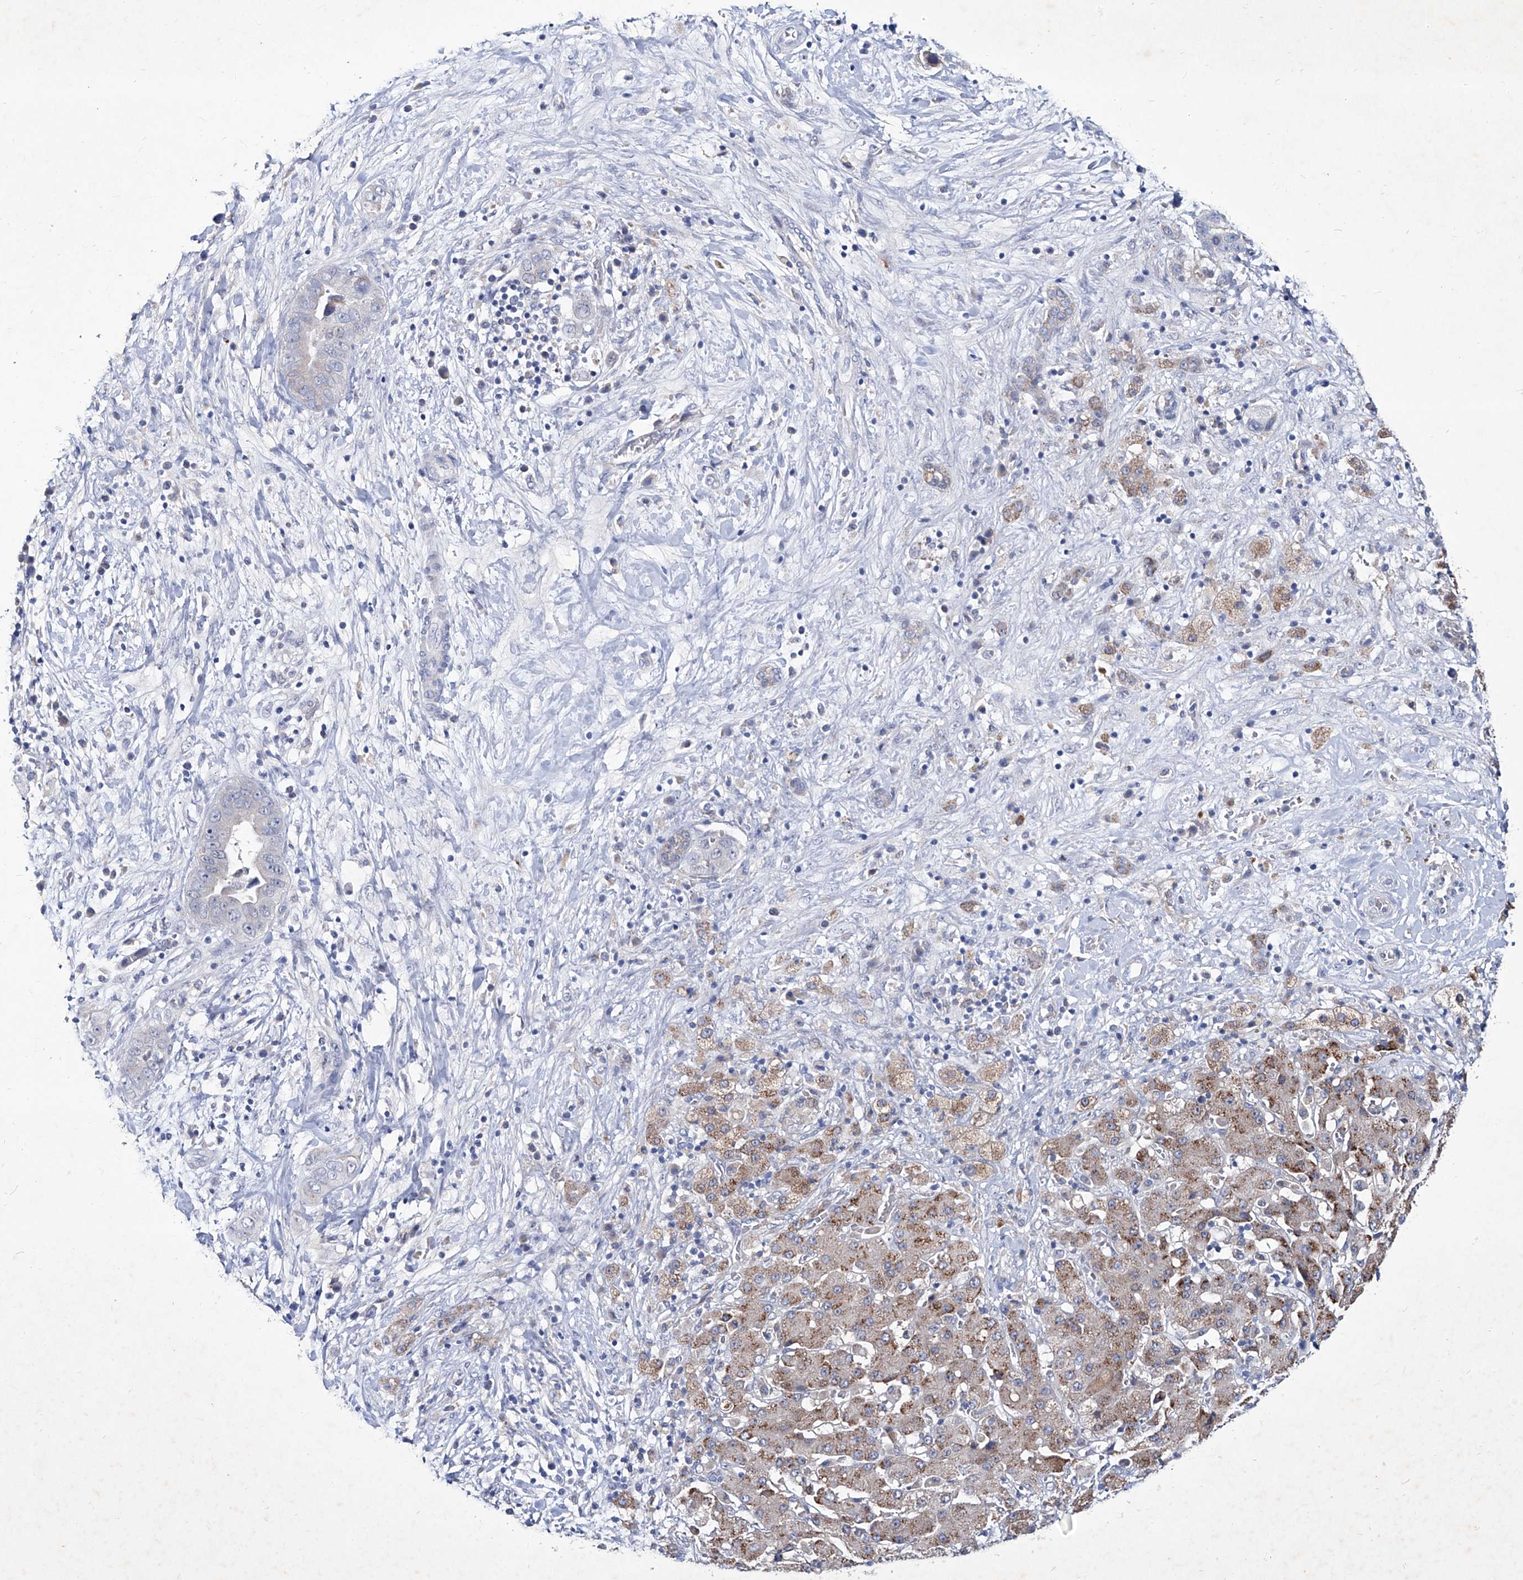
{"staining": {"intensity": "negative", "quantity": "none", "location": "none"}, "tissue": "liver cancer", "cell_type": "Tumor cells", "image_type": "cancer", "snomed": [{"axis": "morphology", "description": "Cholangiocarcinoma"}, {"axis": "topography", "description": "Liver"}], "caption": "DAB (3,3'-diaminobenzidine) immunohistochemical staining of liver cancer reveals no significant positivity in tumor cells. (DAB (3,3'-diaminobenzidine) immunohistochemistry (IHC) visualized using brightfield microscopy, high magnification).", "gene": "KLHL17", "patient": {"sex": "female", "age": 52}}